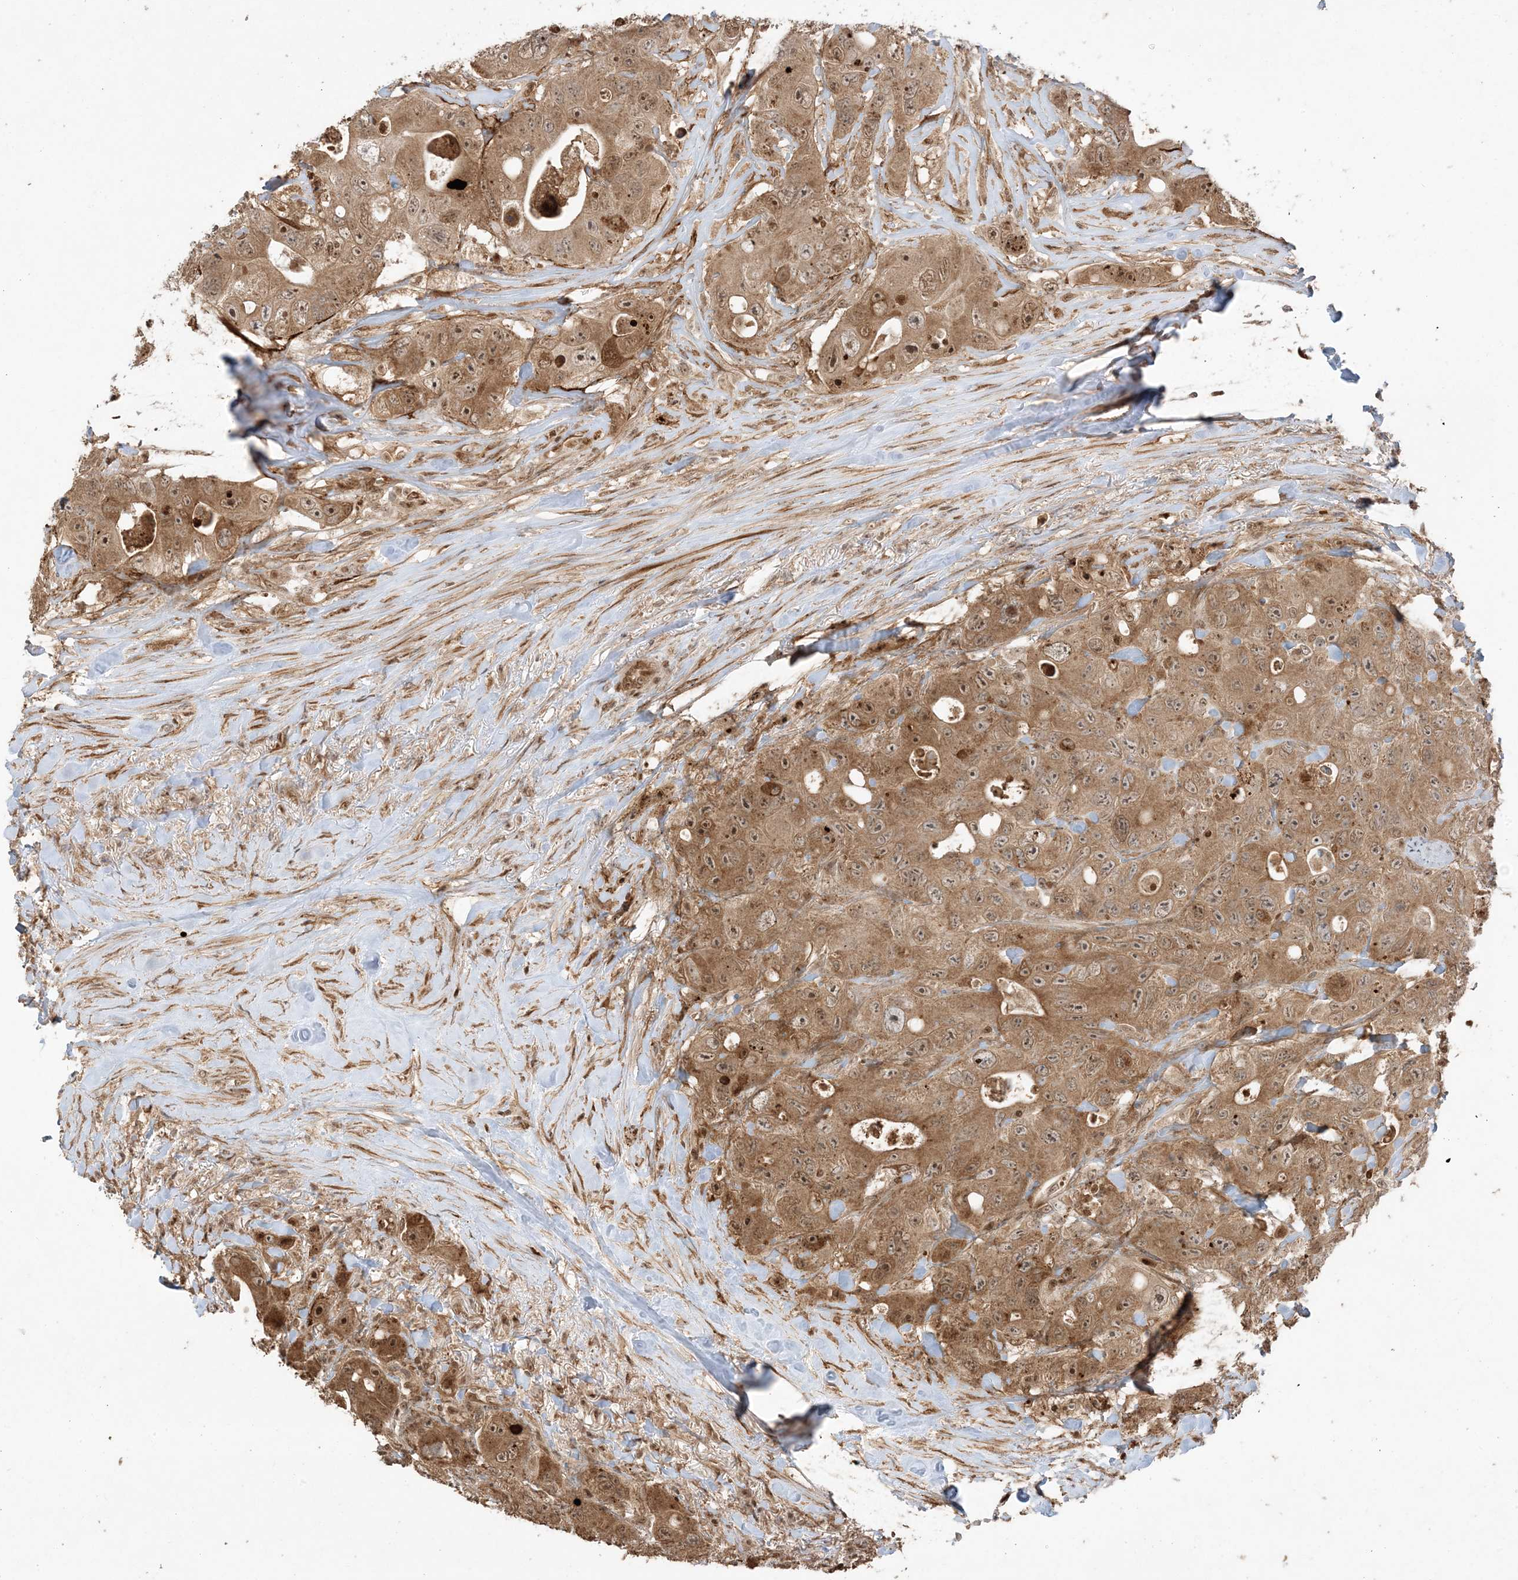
{"staining": {"intensity": "moderate", "quantity": ">75%", "location": "cytoplasmic/membranous,nuclear"}, "tissue": "colorectal cancer", "cell_type": "Tumor cells", "image_type": "cancer", "snomed": [{"axis": "morphology", "description": "Adenocarcinoma, NOS"}, {"axis": "topography", "description": "Colon"}], "caption": "A histopathology image of human colorectal cancer stained for a protein displays moderate cytoplasmic/membranous and nuclear brown staining in tumor cells.", "gene": "ZBTB41", "patient": {"sex": "female", "age": 46}}